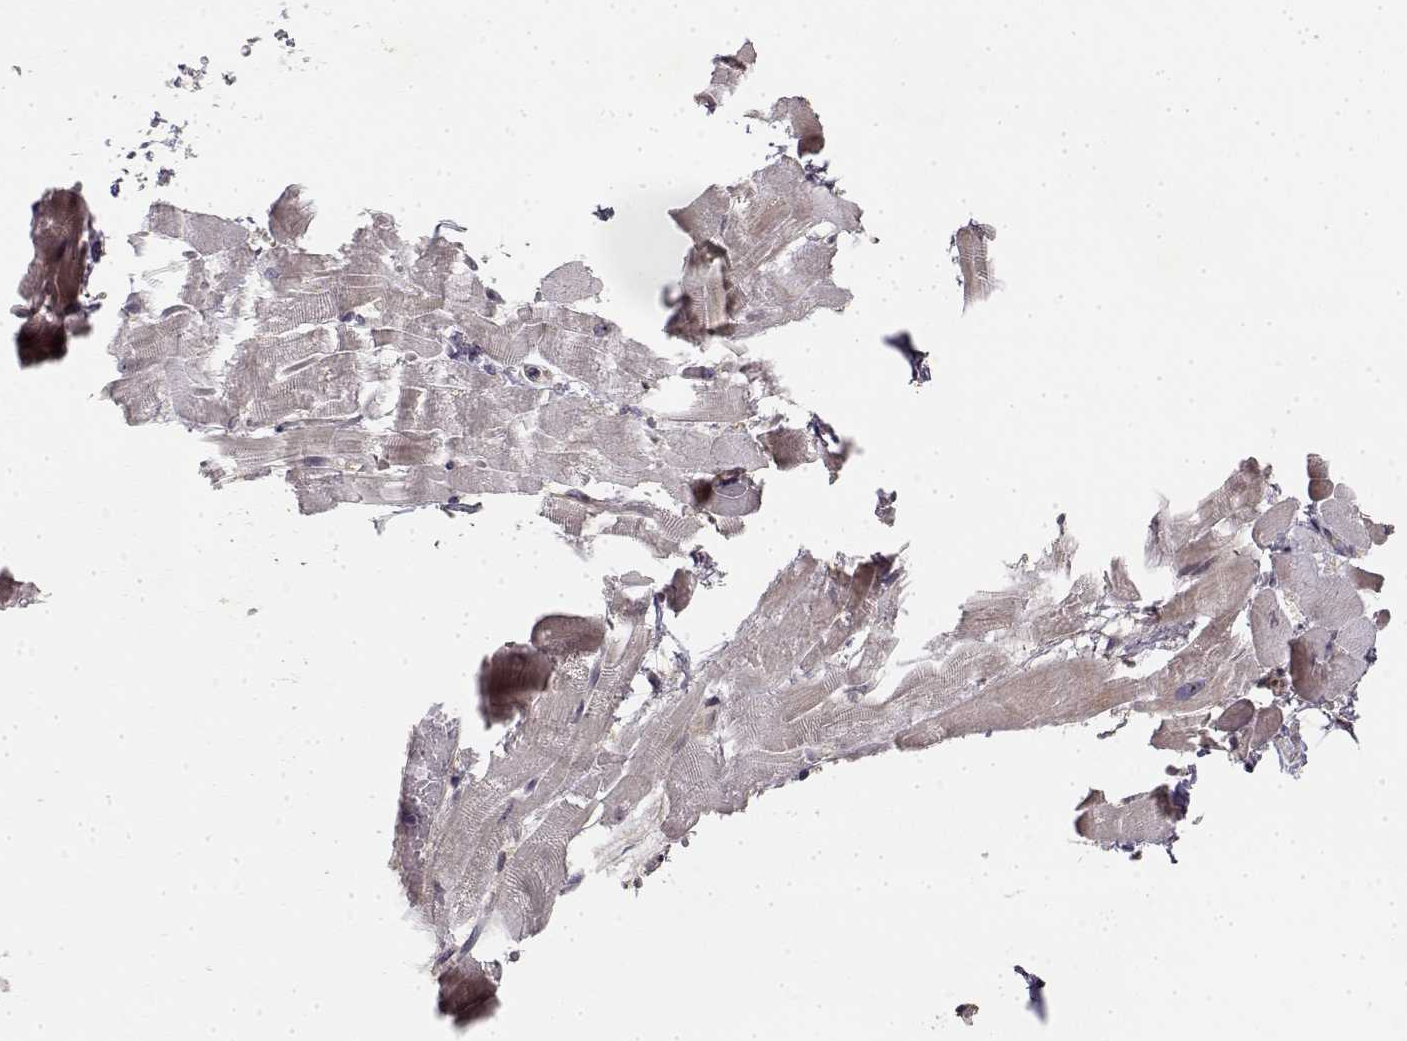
{"staining": {"intensity": "negative", "quantity": "none", "location": "none"}, "tissue": "heart muscle", "cell_type": "Cardiomyocytes", "image_type": "normal", "snomed": [{"axis": "morphology", "description": "Normal tissue, NOS"}, {"axis": "topography", "description": "Heart"}], "caption": "This photomicrograph is of benign heart muscle stained with immunohistochemistry (IHC) to label a protein in brown with the nuclei are counter-stained blue. There is no staining in cardiomyocytes. (Immunohistochemistry (ihc), brightfield microscopy, high magnification).", "gene": "MED12L", "patient": {"sex": "male", "age": 37}}